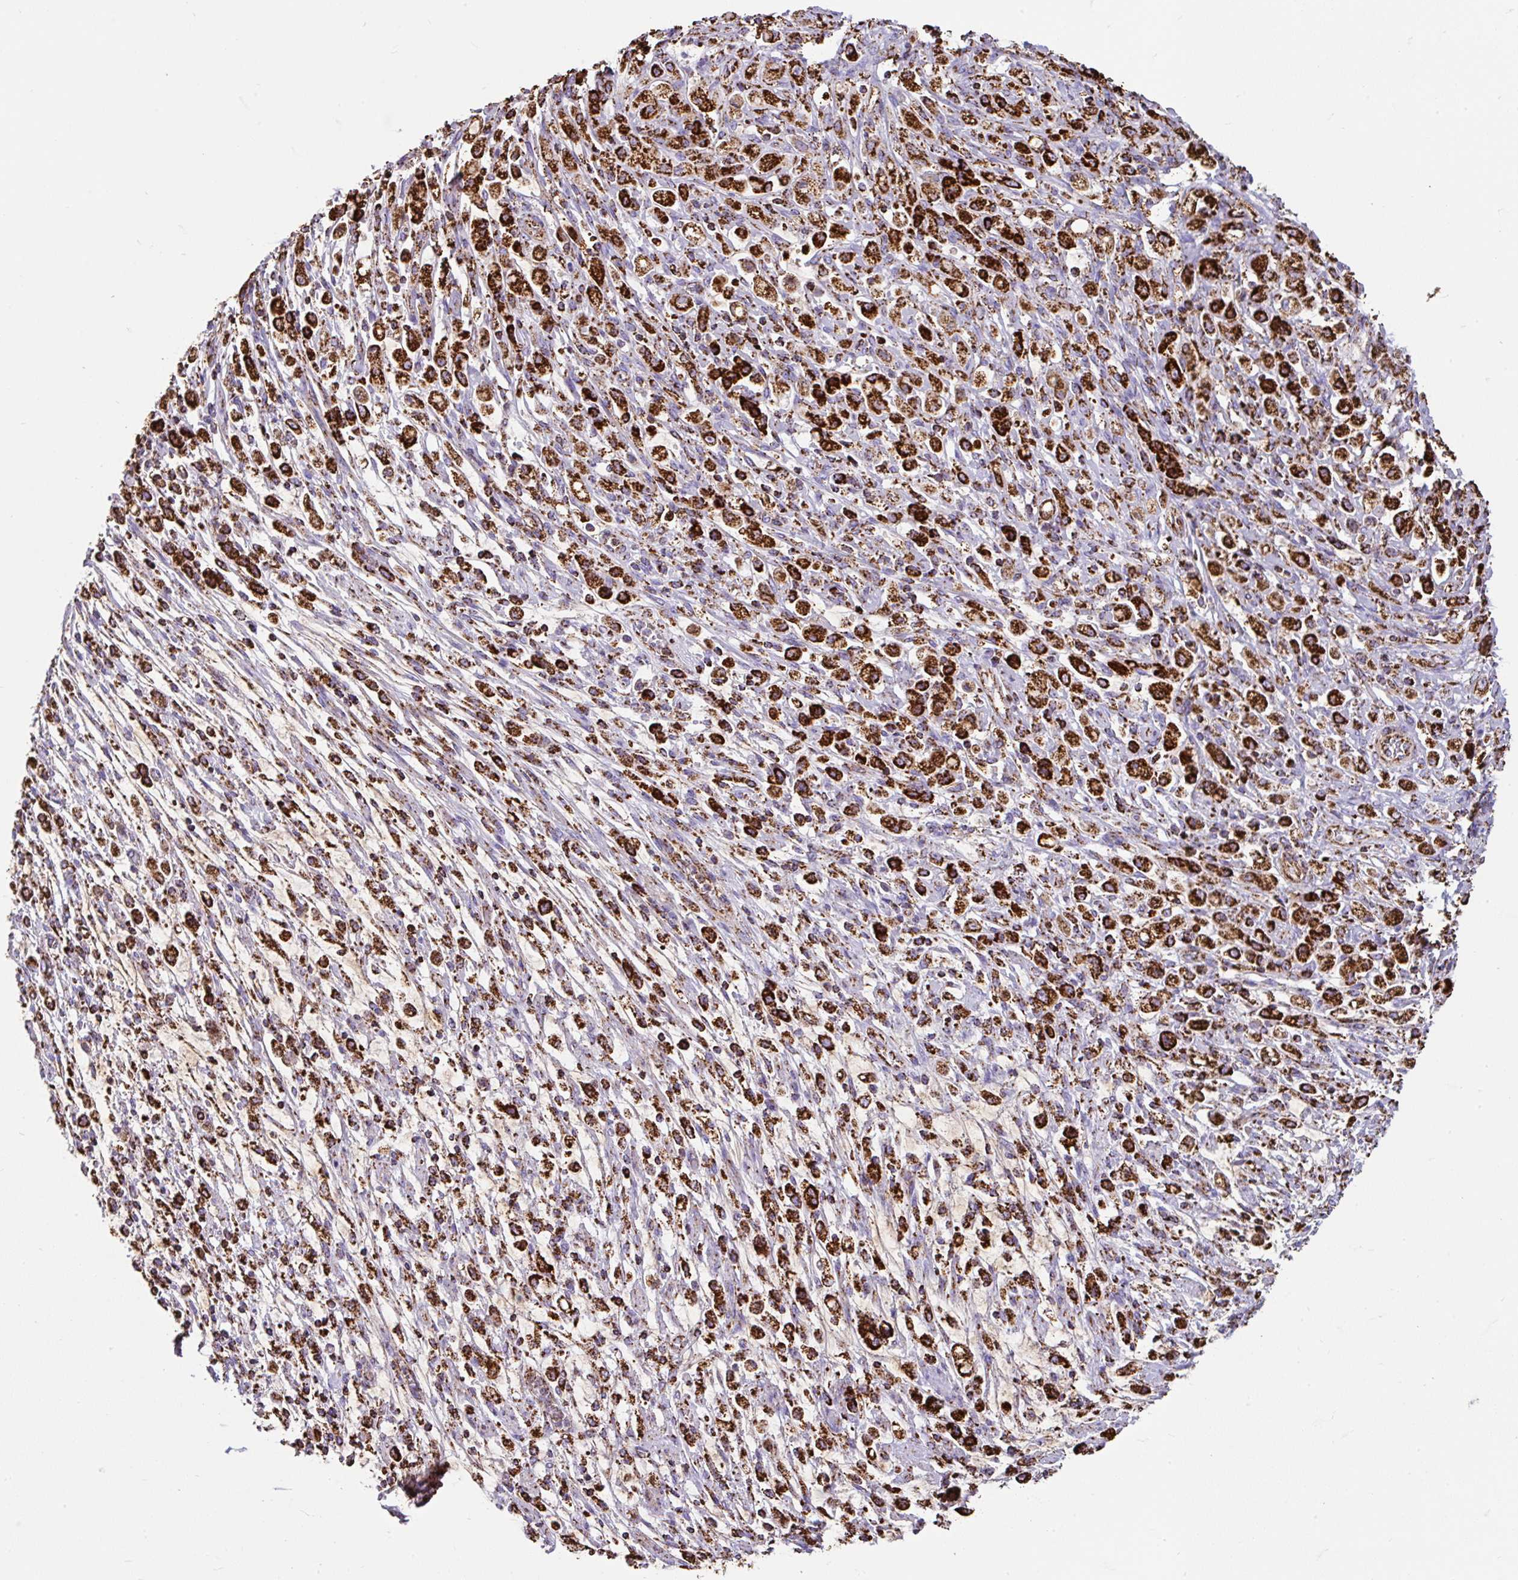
{"staining": {"intensity": "strong", "quantity": ">75%", "location": "cytoplasmic/membranous"}, "tissue": "stomach cancer", "cell_type": "Tumor cells", "image_type": "cancer", "snomed": [{"axis": "morphology", "description": "Adenocarcinoma, NOS"}, {"axis": "topography", "description": "Stomach"}], "caption": "Immunohistochemistry (IHC) of human stomach cancer (adenocarcinoma) demonstrates high levels of strong cytoplasmic/membranous positivity in approximately >75% of tumor cells. (IHC, brightfield microscopy, high magnification).", "gene": "ANKRD33B", "patient": {"sex": "female", "age": 60}}